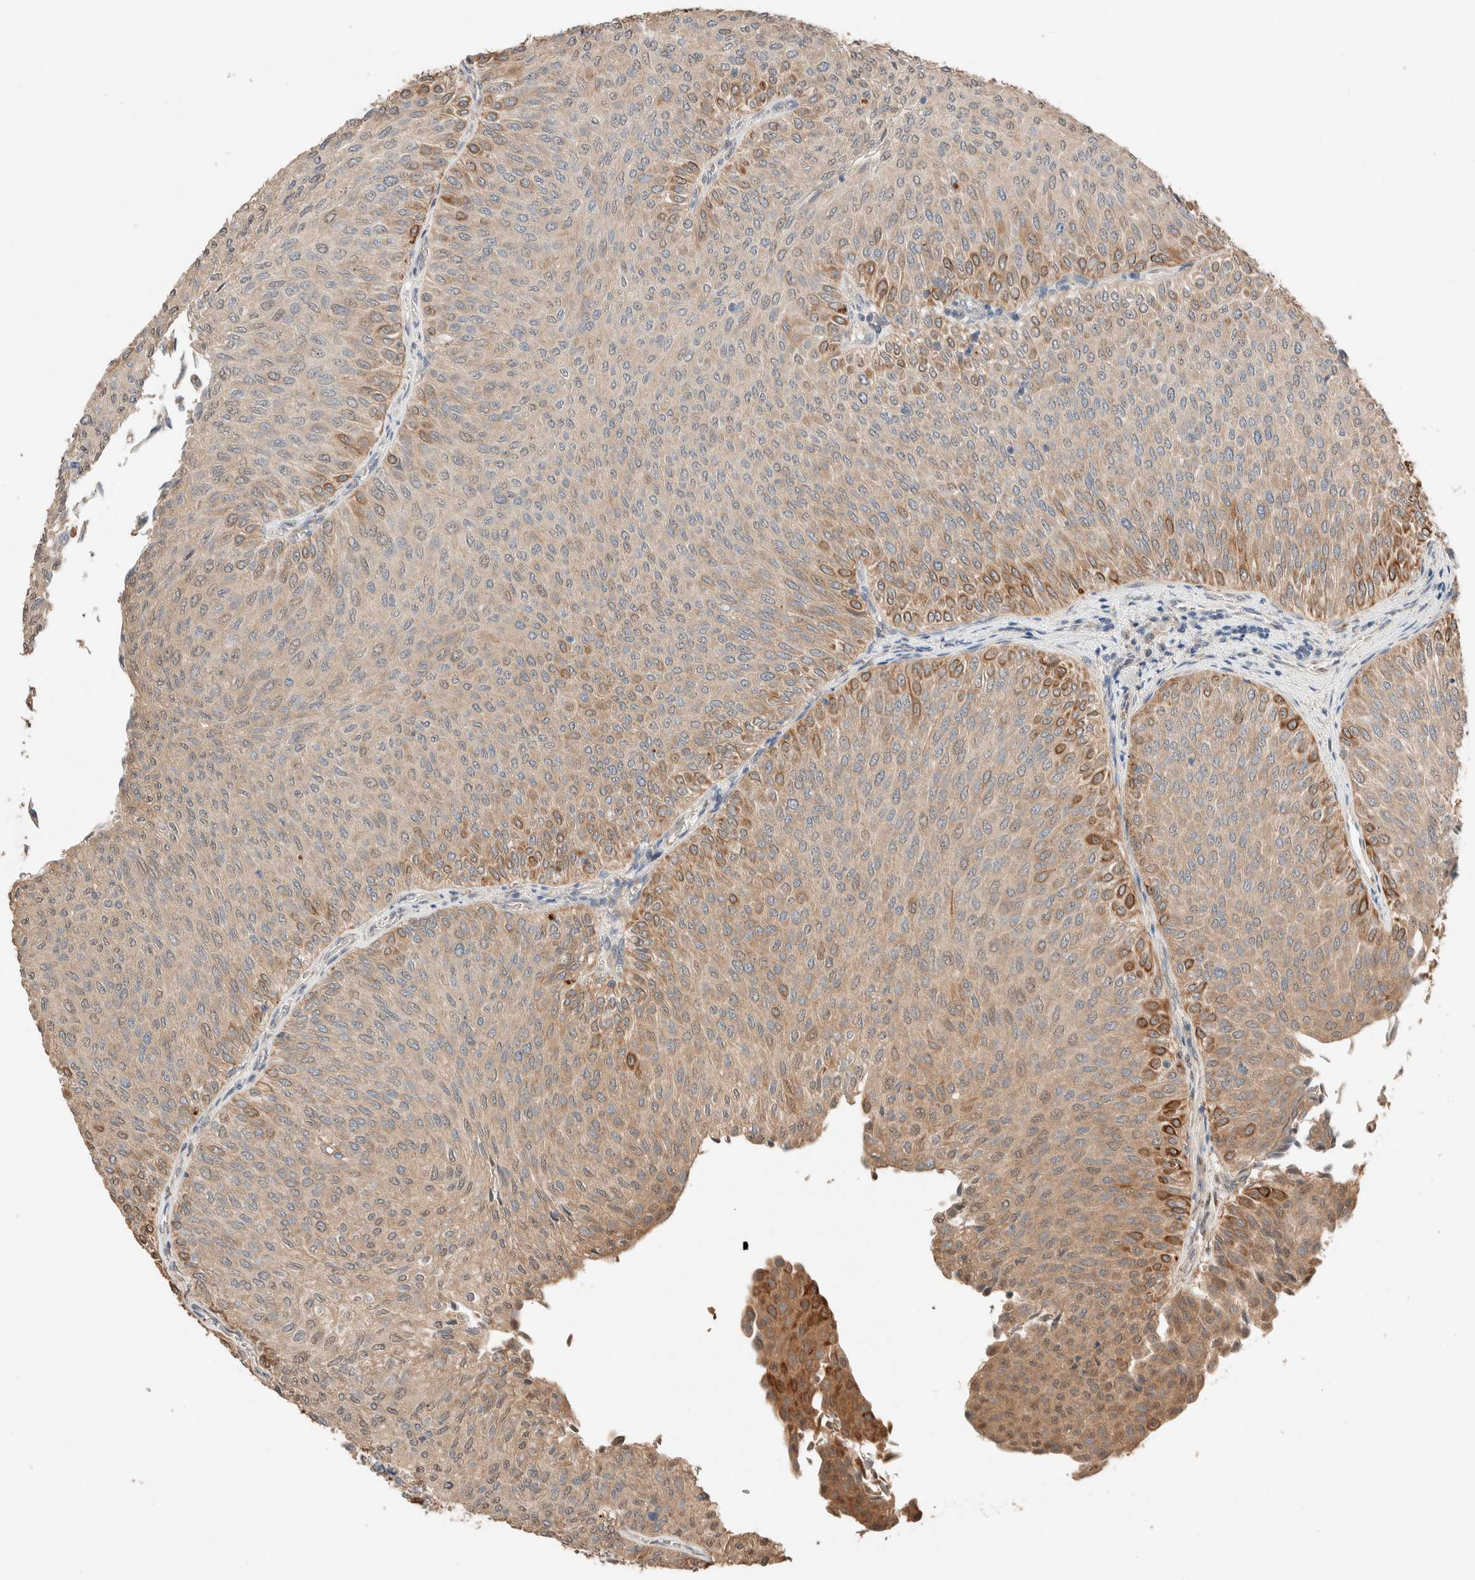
{"staining": {"intensity": "moderate", "quantity": "25%-75%", "location": "cytoplasmic/membranous"}, "tissue": "urothelial cancer", "cell_type": "Tumor cells", "image_type": "cancer", "snomed": [{"axis": "morphology", "description": "Urothelial carcinoma, Low grade"}, {"axis": "topography", "description": "Urinary bladder"}], "caption": "Urothelial cancer tissue displays moderate cytoplasmic/membranous positivity in about 25%-75% of tumor cells", "gene": "TUBD1", "patient": {"sex": "male", "age": 78}}